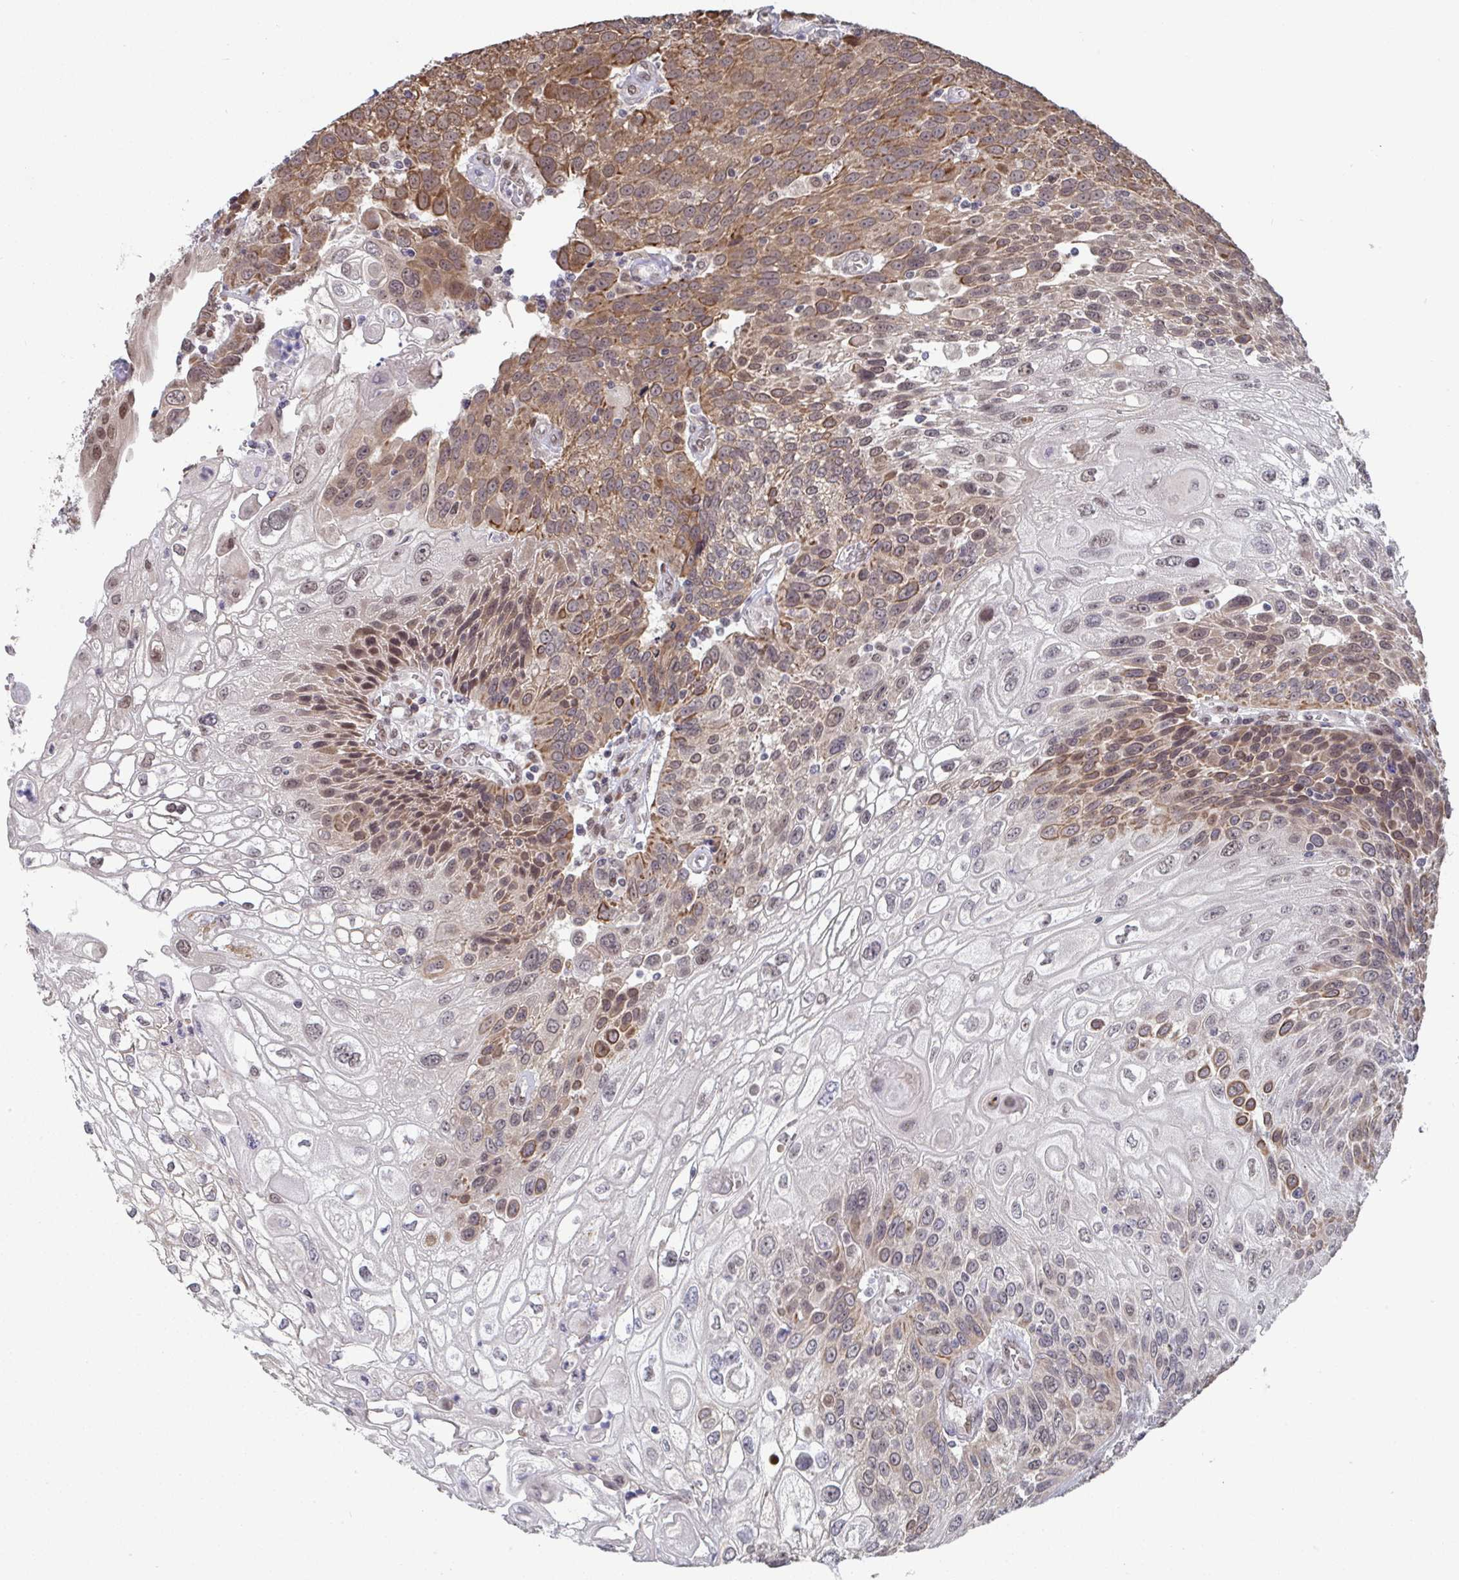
{"staining": {"intensity": "moderate", "quantity": ">75%", "location": "cytoplasmic/membranous,nuclear"}, "tissue": "urothelial cancer", "cell_type": "Tumor cells", "image_type": "cancer", "snomed": [{"axis": "morphology", "description": "Urothelial carcinoma, High grade"}, {"axis": "topography", "description": "Urinary bladder"}], "caption": "DAB immunohistochemical staining of urothelial cancer displays moderate cytoplasmic/membranous and nuclear protein positivity in about >75% of tumor cells.", "gene": "JMJD1C", "patient": {"sex": "female", "age": 70}}